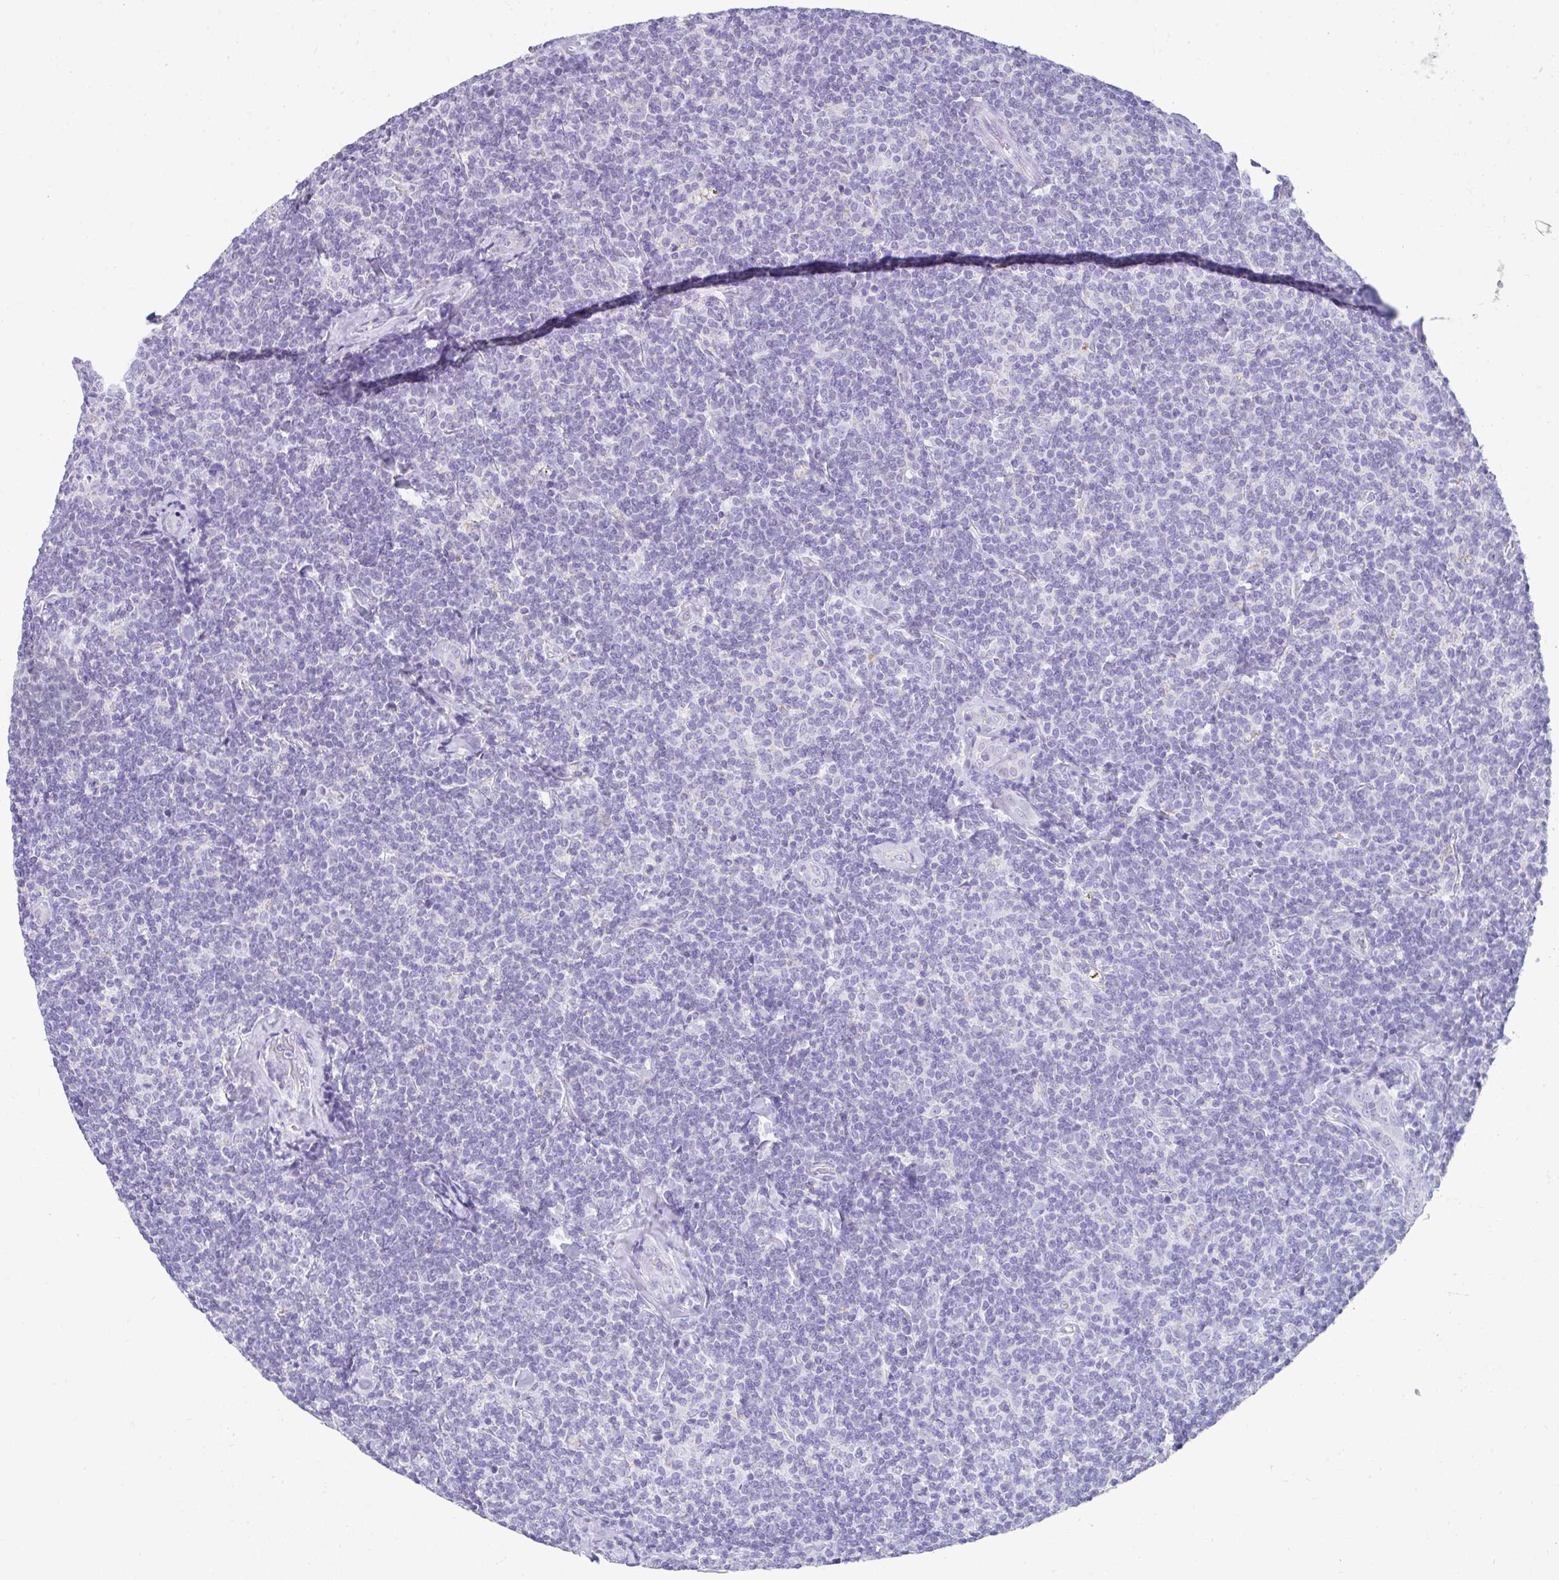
{"staining": {"intensity": "negative", "quantity": "none", "location": "none"}, "tissue": "lymphoma", "cell_type": "Tumor cells", "image_type": "cancer", "snomed": [{"axis": "morphology", "description": "Malignant lymphoma, non-Hodgkin's type, Low grade"}, {"axis": "topography", "description": "Lymph node"}], "caption": "Image shows no significant protein staining in tumor cells of malignant lymphoma, non-Hodgkin's type (low-grade).", "gene": "RLF", "patient": {"sex": "female", "age": 56}}